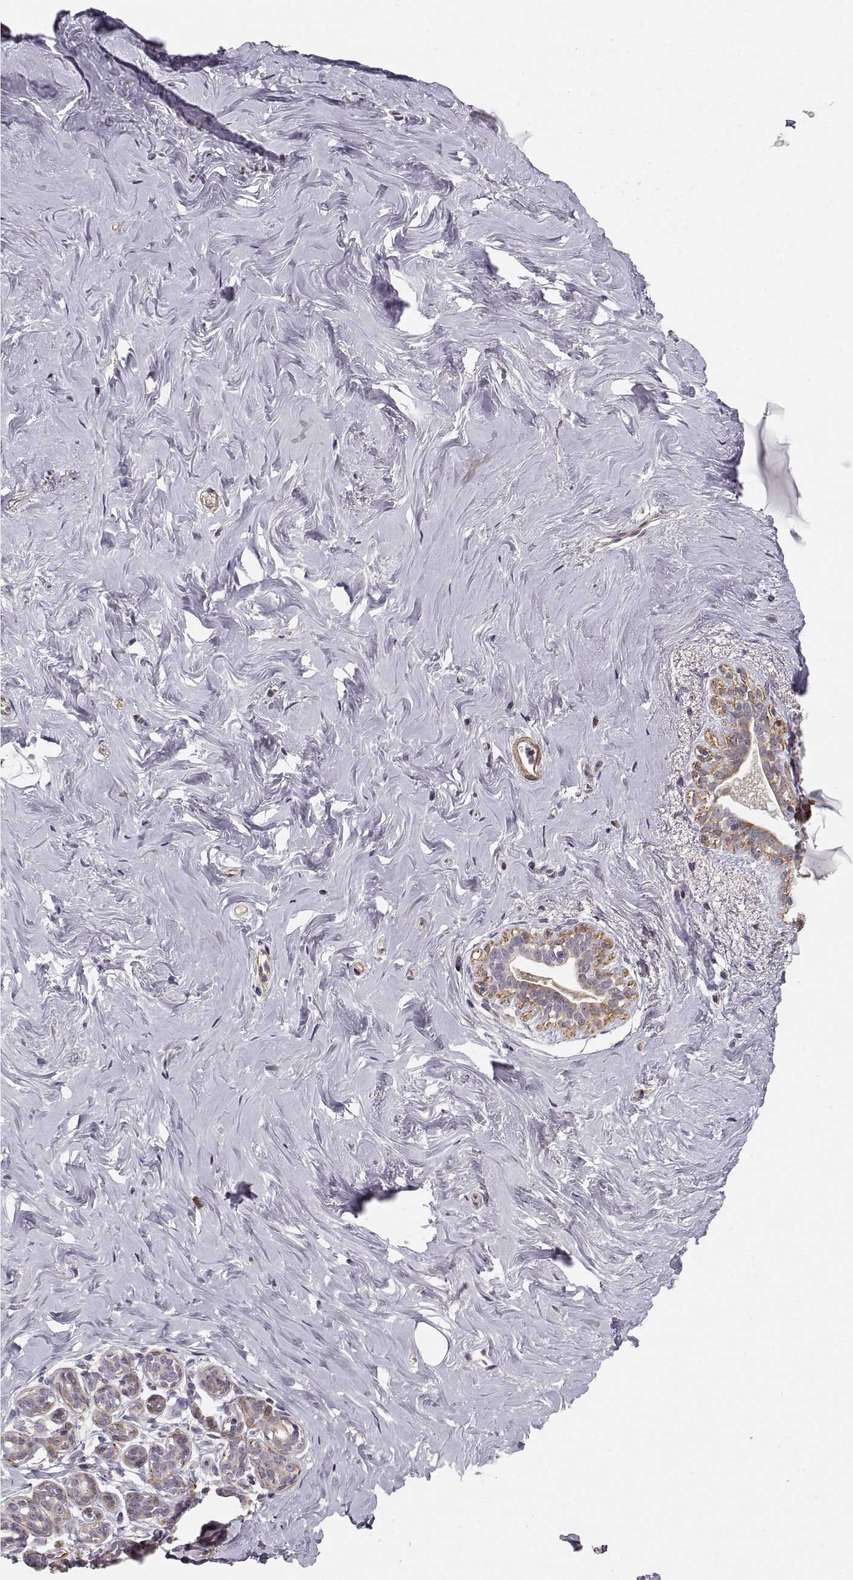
{"staining": {"intensity": "negative", "quantity": "none", "location": "none"}, "tissue": "breast", "cell_type": "Adipocytes", "image_type": "normal", "snomed": [{"axis": "morphology", "description": "Normal tissue, NOS"}, {"axis": "topography", "description": "Skin"}, {"axis": "topography", "description": "Breast"}], "caption": "Immunohistochemical staining of normal human breast reveals no significant positivity in adipocytes.", "gene": "RGS9BP", "patient": {"sex": "female", "age": 43}}